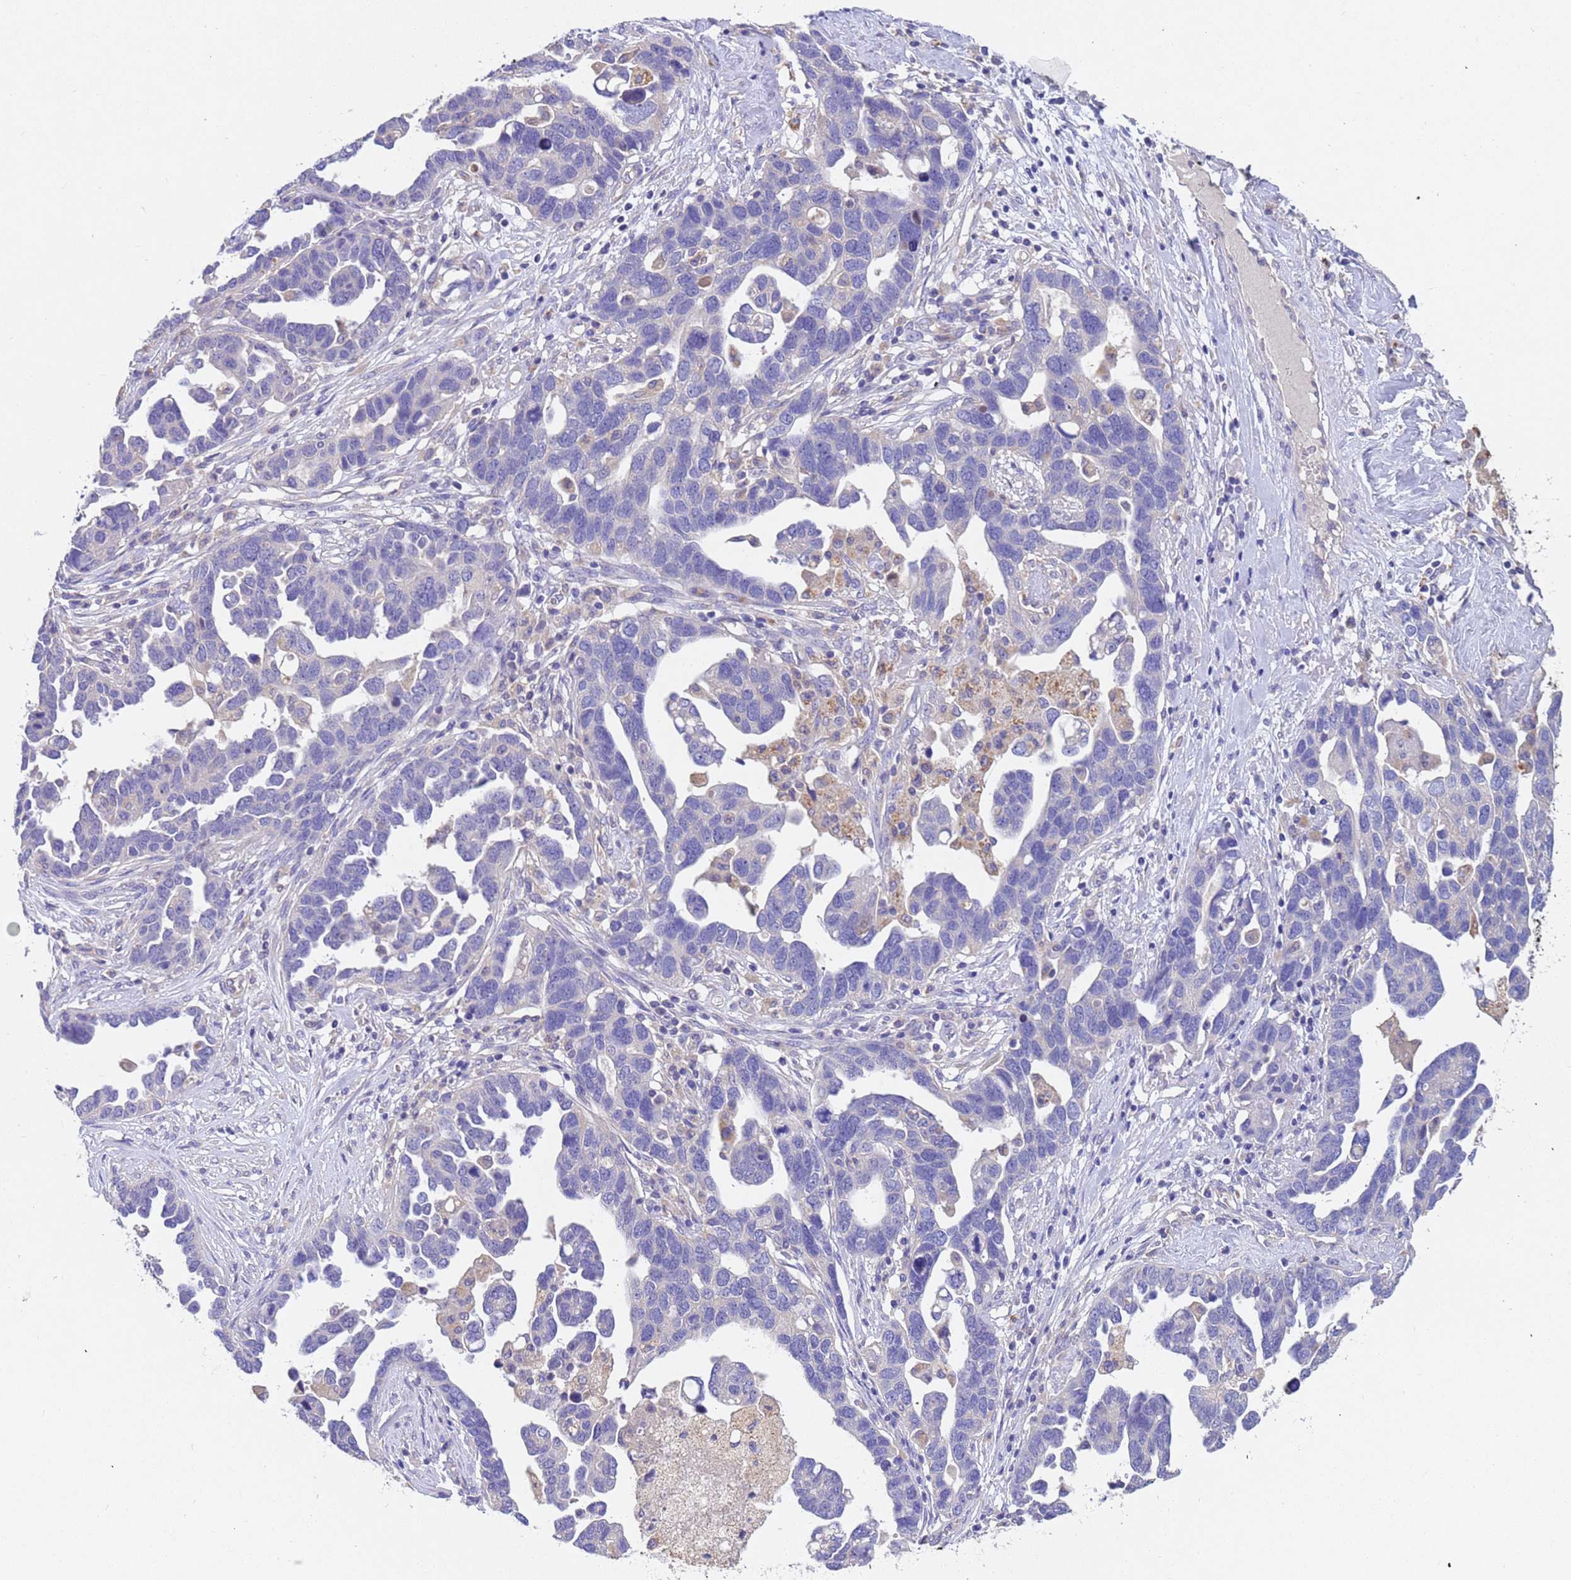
{"staining": {"intensity": "negative", "quantity": "none", "location": "none"}, "tissue": "ovarian cancer", "cell_type": "Tumor cells", "image_type": "cancer", "snomed": [{"axis": "morphology", "description": "Cystadenocarcinoma, serous, NOS"}, {"axis": "topography", "description": "Ovary"}], "caption": "Immunohistochemistry micrograph of human serous cystadenocarcinoma (ovarian) stained for a protein (brown), which demonstrates no positivity in tumor cells.", "gene": "SRL", "patient": {"sex": "female", "age": 54}}